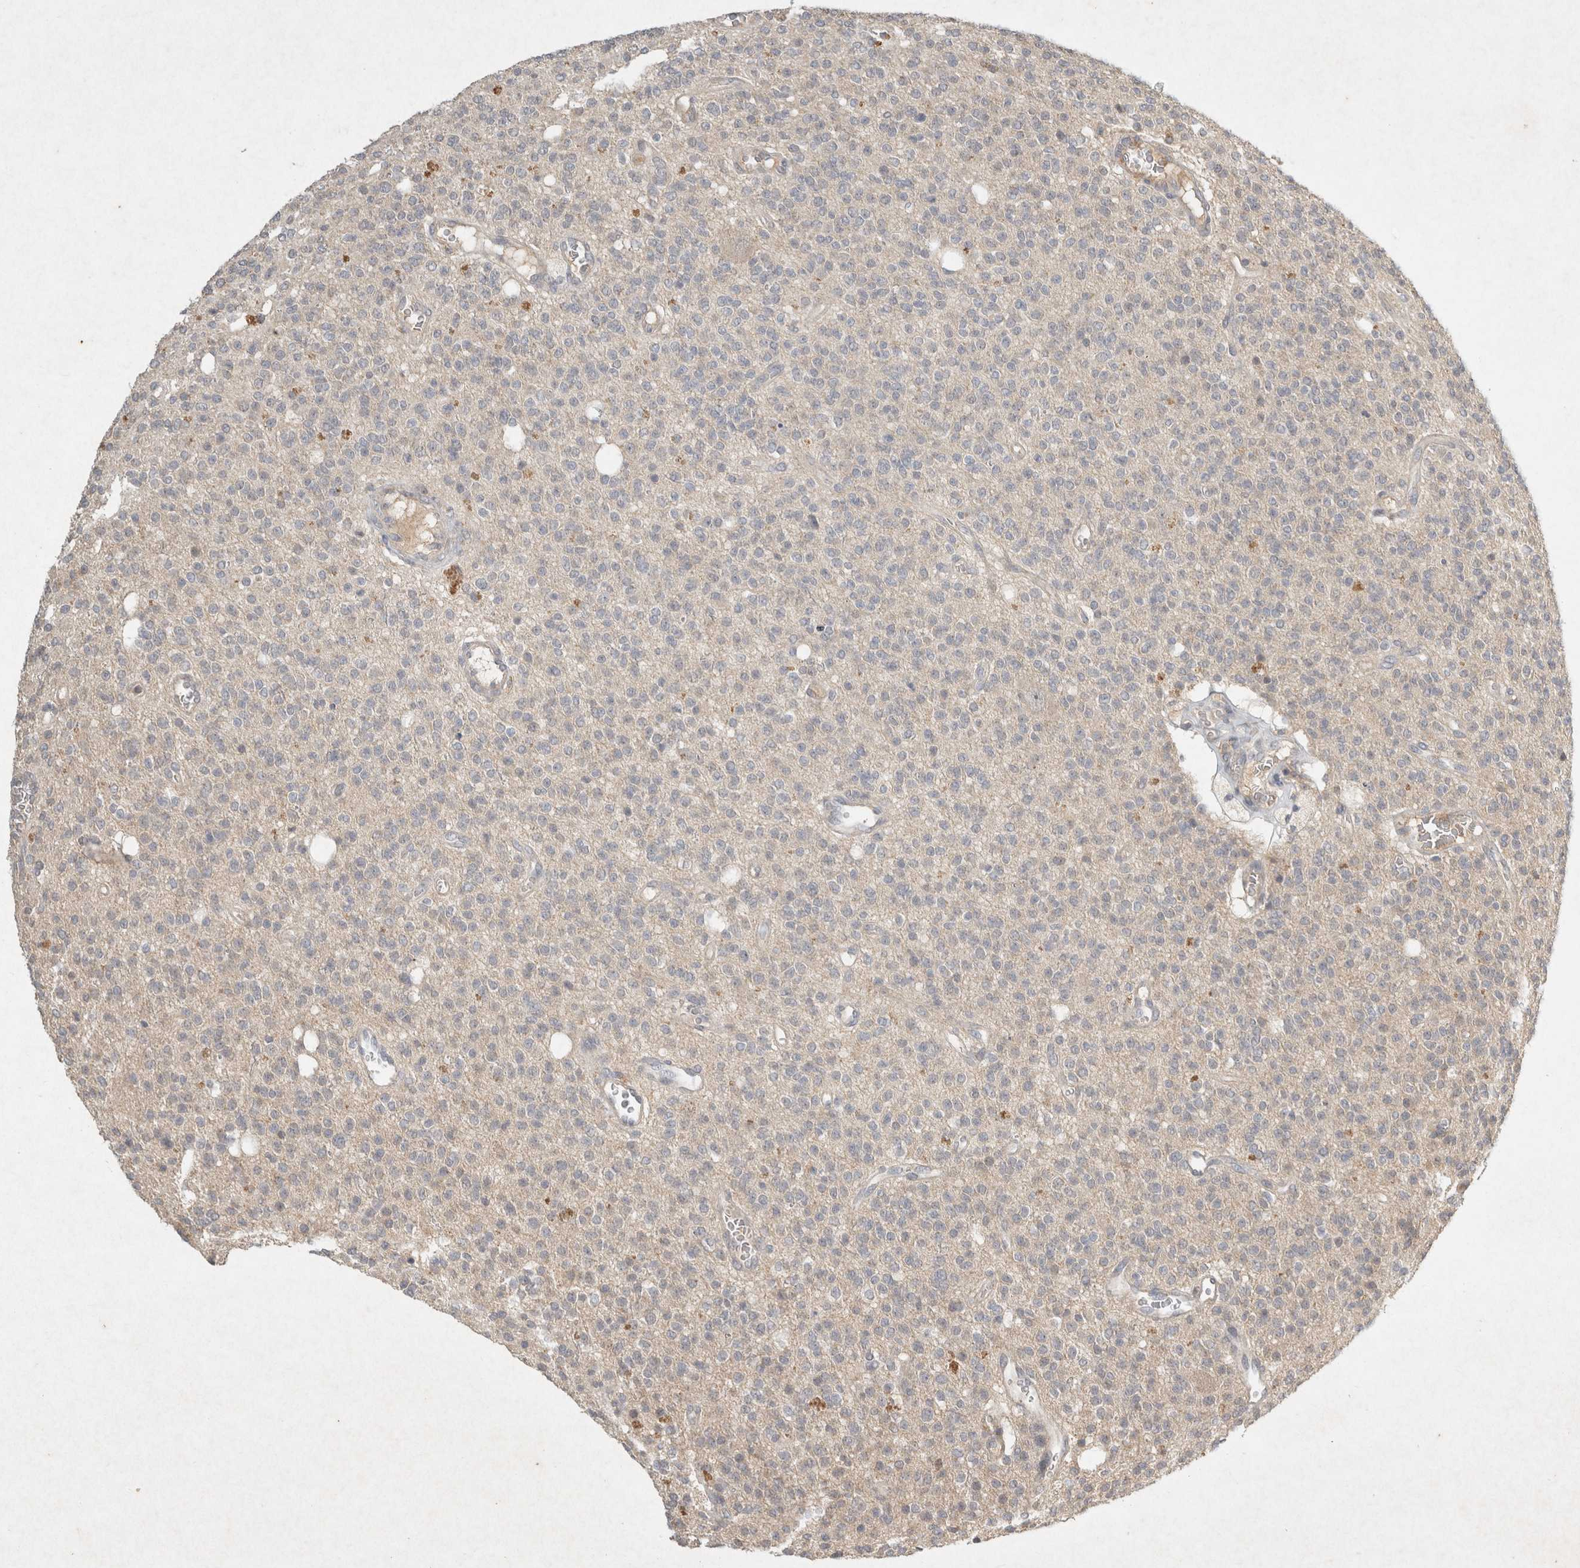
{"staining": {"intensity": "negative", "quantity": "none", "location": "none"}, "tissue": "glioma", "cell_type": "Tumor cells", "image_type": "cancer", "snomed": [{"axis": "morphology", "description": "Glioma, malignant, High grade"}, {"axis": "topography", "description": "Brain"}], "caption": "DAB (3,3'-diaminobenzidine) immunohistochemical staining of human glioma demonstrates no significant positivity in tumor cells.", "gene": "LOXL2", "patient": {"sex": "male", "age": 34}}